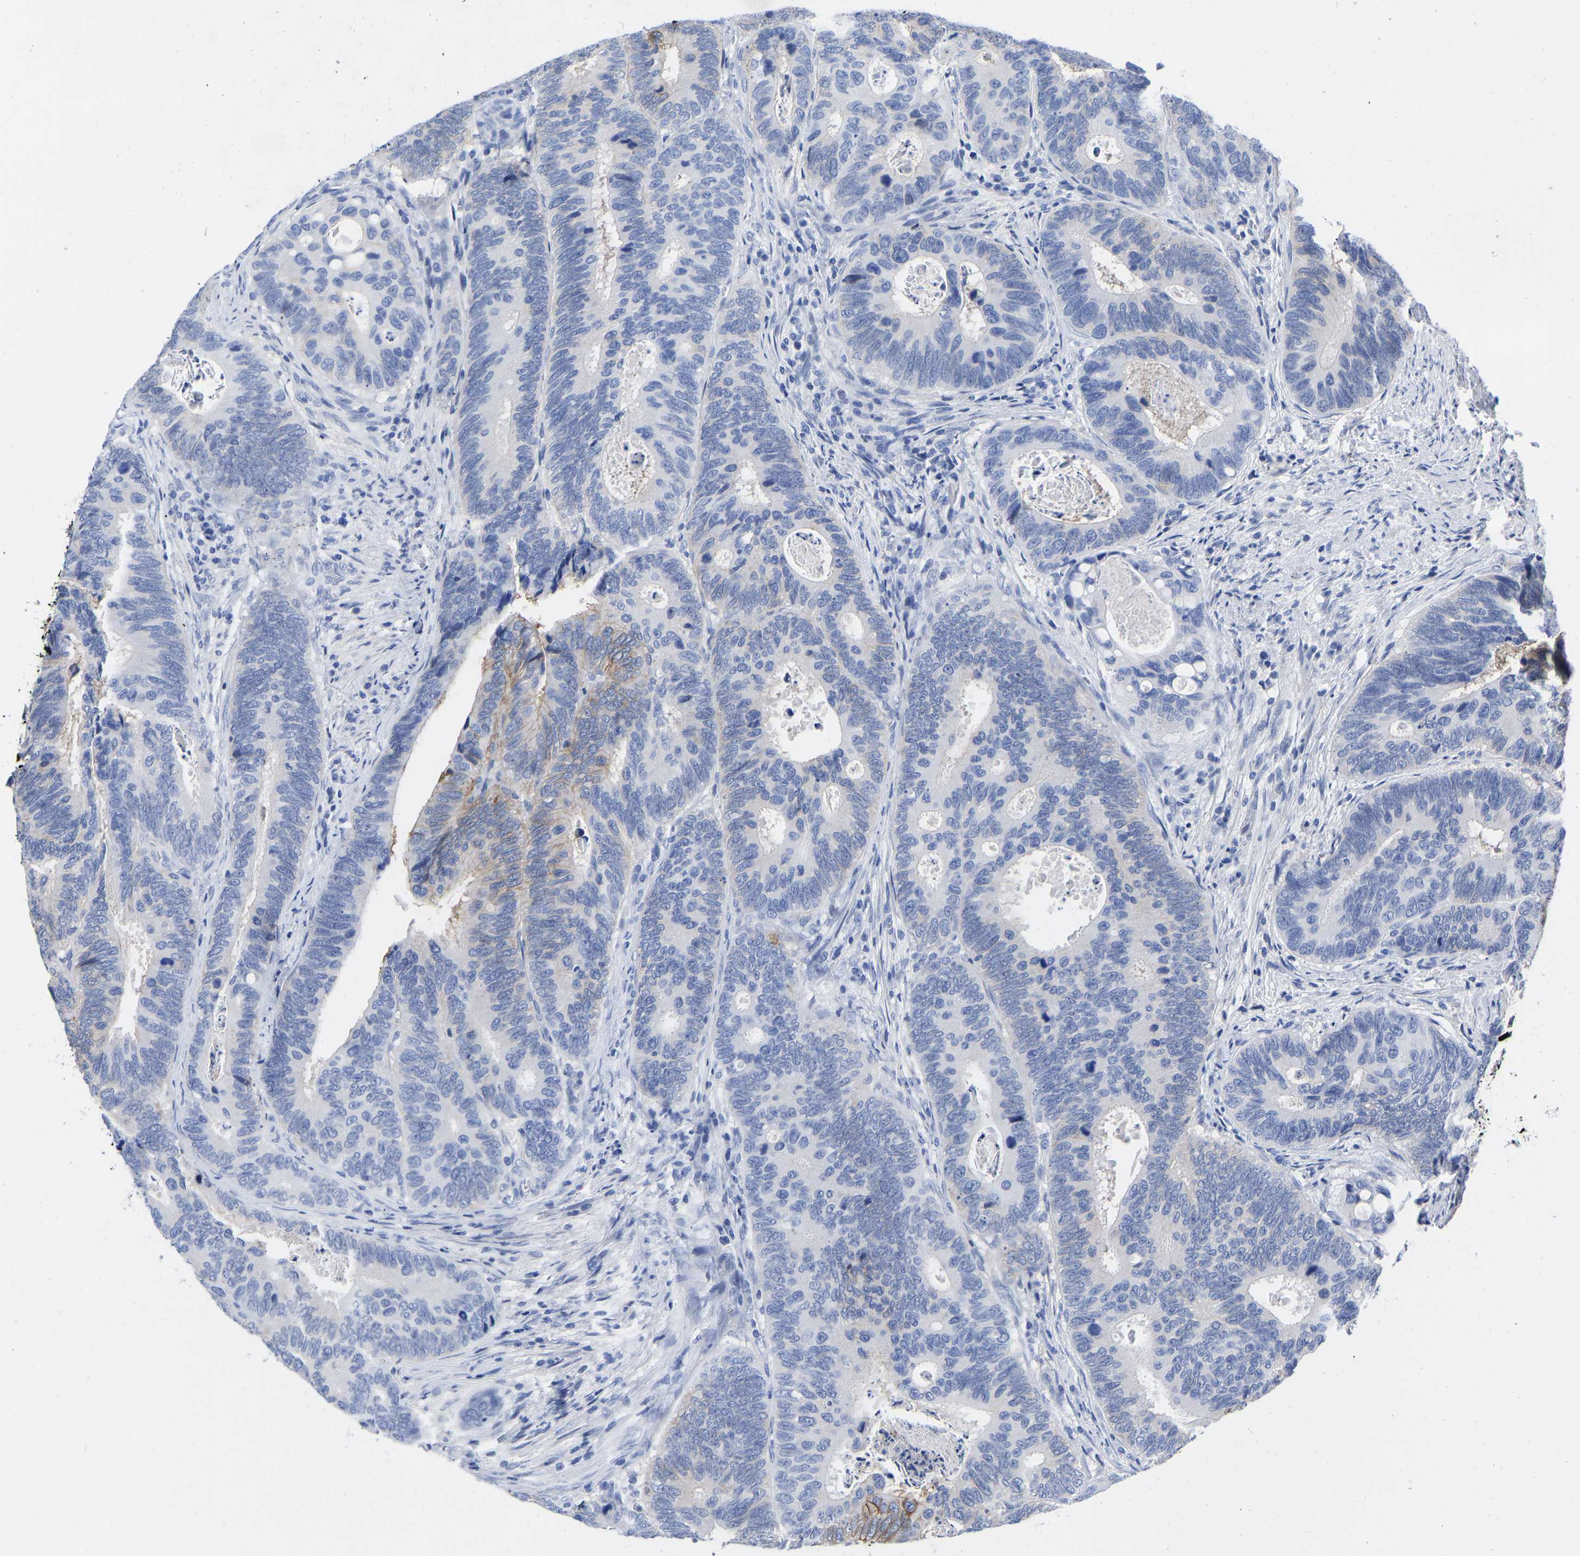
{"staining": {"intensity": "weak", "quantity": "25%-75%", "location": "cytoplasmic/membranous"}, "tissue": "colorectal cancer", "cell_type": "Tumor cells", "image_type": "cancer", "snomed": [{"axis": "morphology", "description": "Inflammation, NOS"}, {"axis": "morphology", "description": "Adenocarcinoma, NOS"}, {"axis": "topography", "description": "Colon"}], "caption": "The photomicrograph displays a brown stain indicating the presence of a protein in the cytoplasmic/membranous of tumor cells in adenocarcinoma (colorectal).", "gene": "GPA33", "patient": {"sex": "male", "age": 72}}